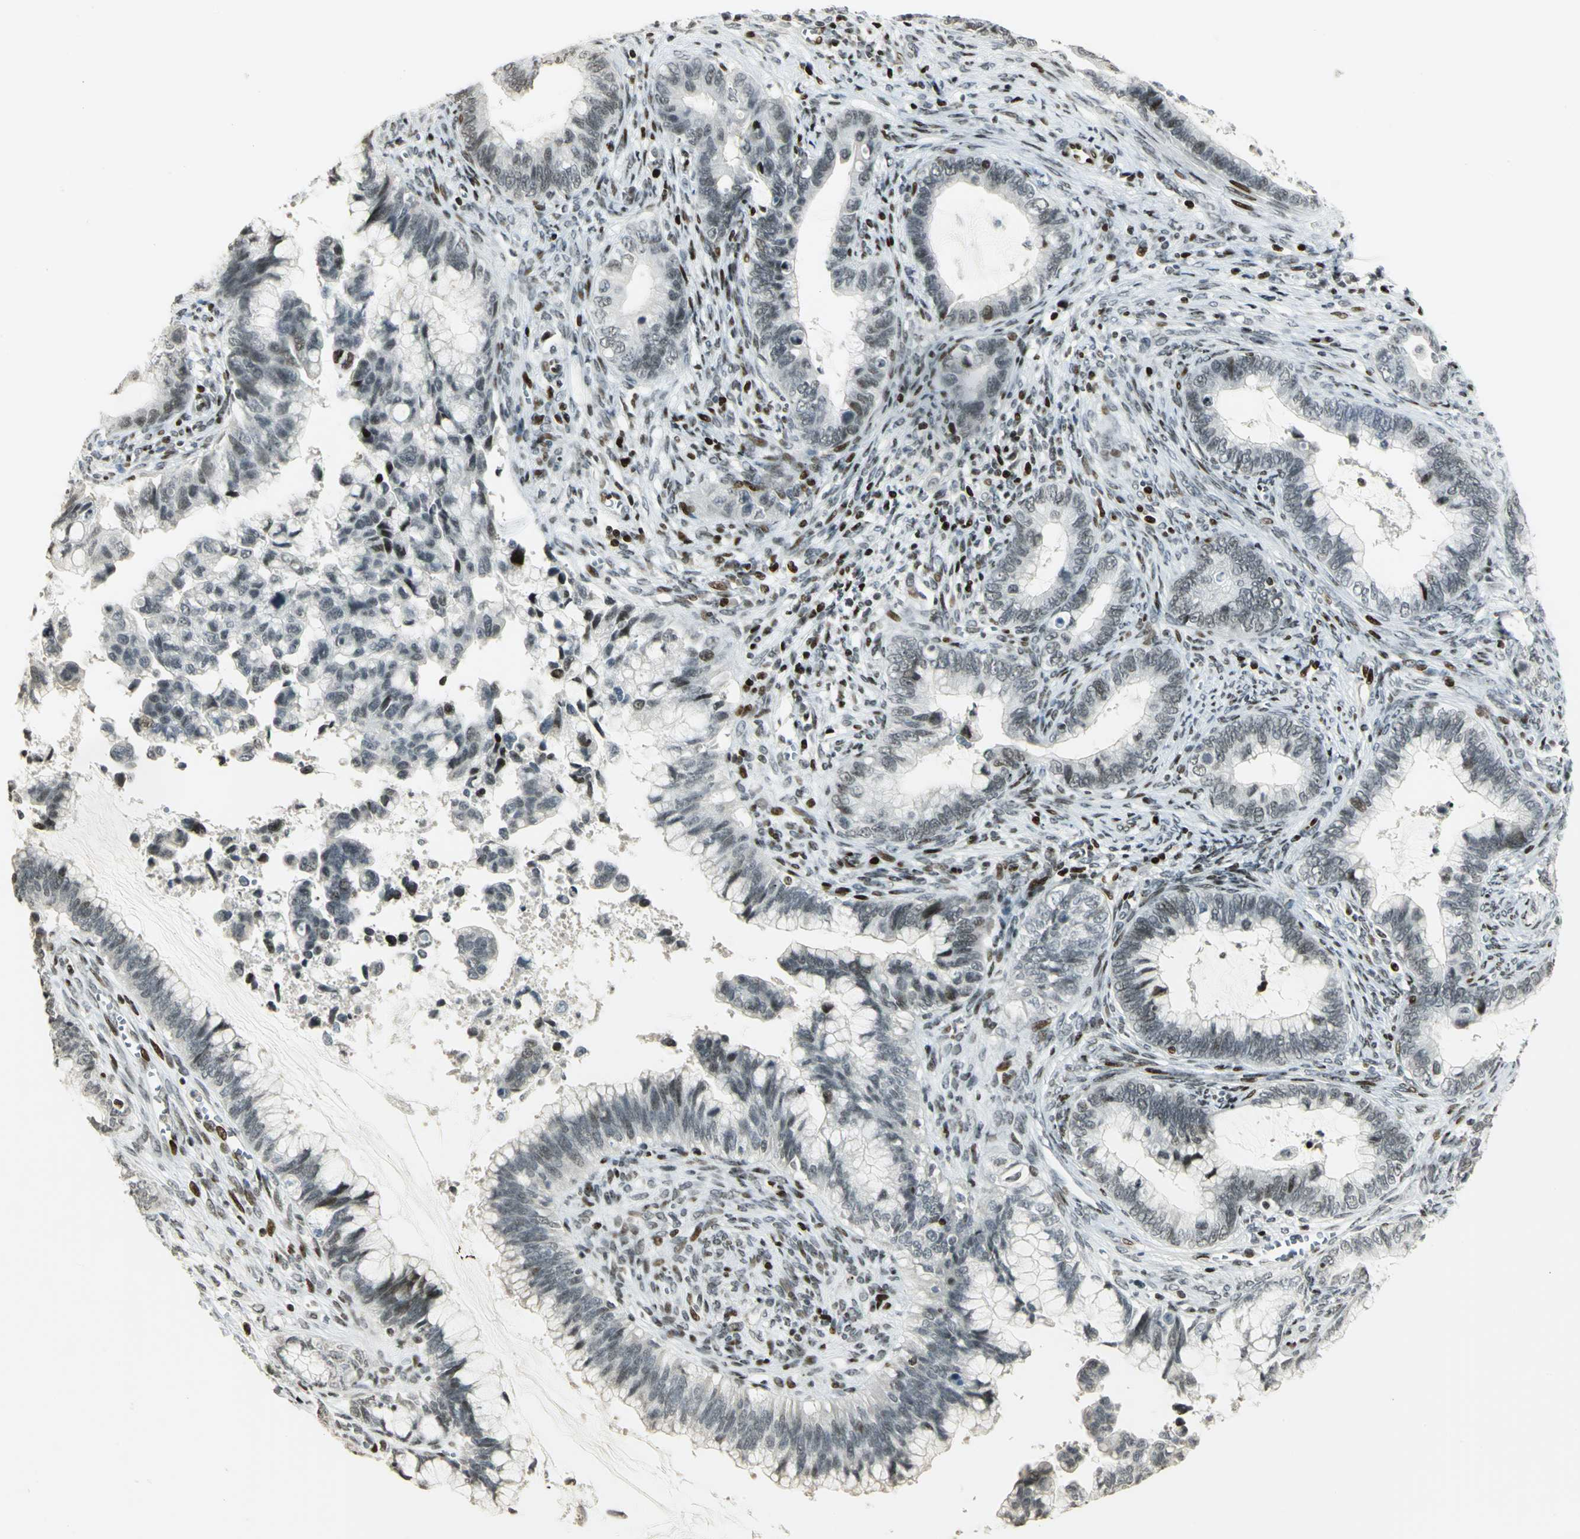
{"staining": {"intensity": "moderate", "quantity": "<25%", "location": "nuclear"}, "tissue": "cervical cancer", "cell_type": "Tumor cells", "image_type": "cancer", "snomed": [{"axis": "morphology", "description": "Adenocarcinoma, NOS"}, {"axis": "topography", "description": "Cervix"}], "caption": "DAB immunohistochemical staining of human cervical adenocarcinoma displays moderate nuclear protein positivity in about <25% of tumor cells.", "gene": "KDM1A", "patient": {"sex": "female", "age": 44}}